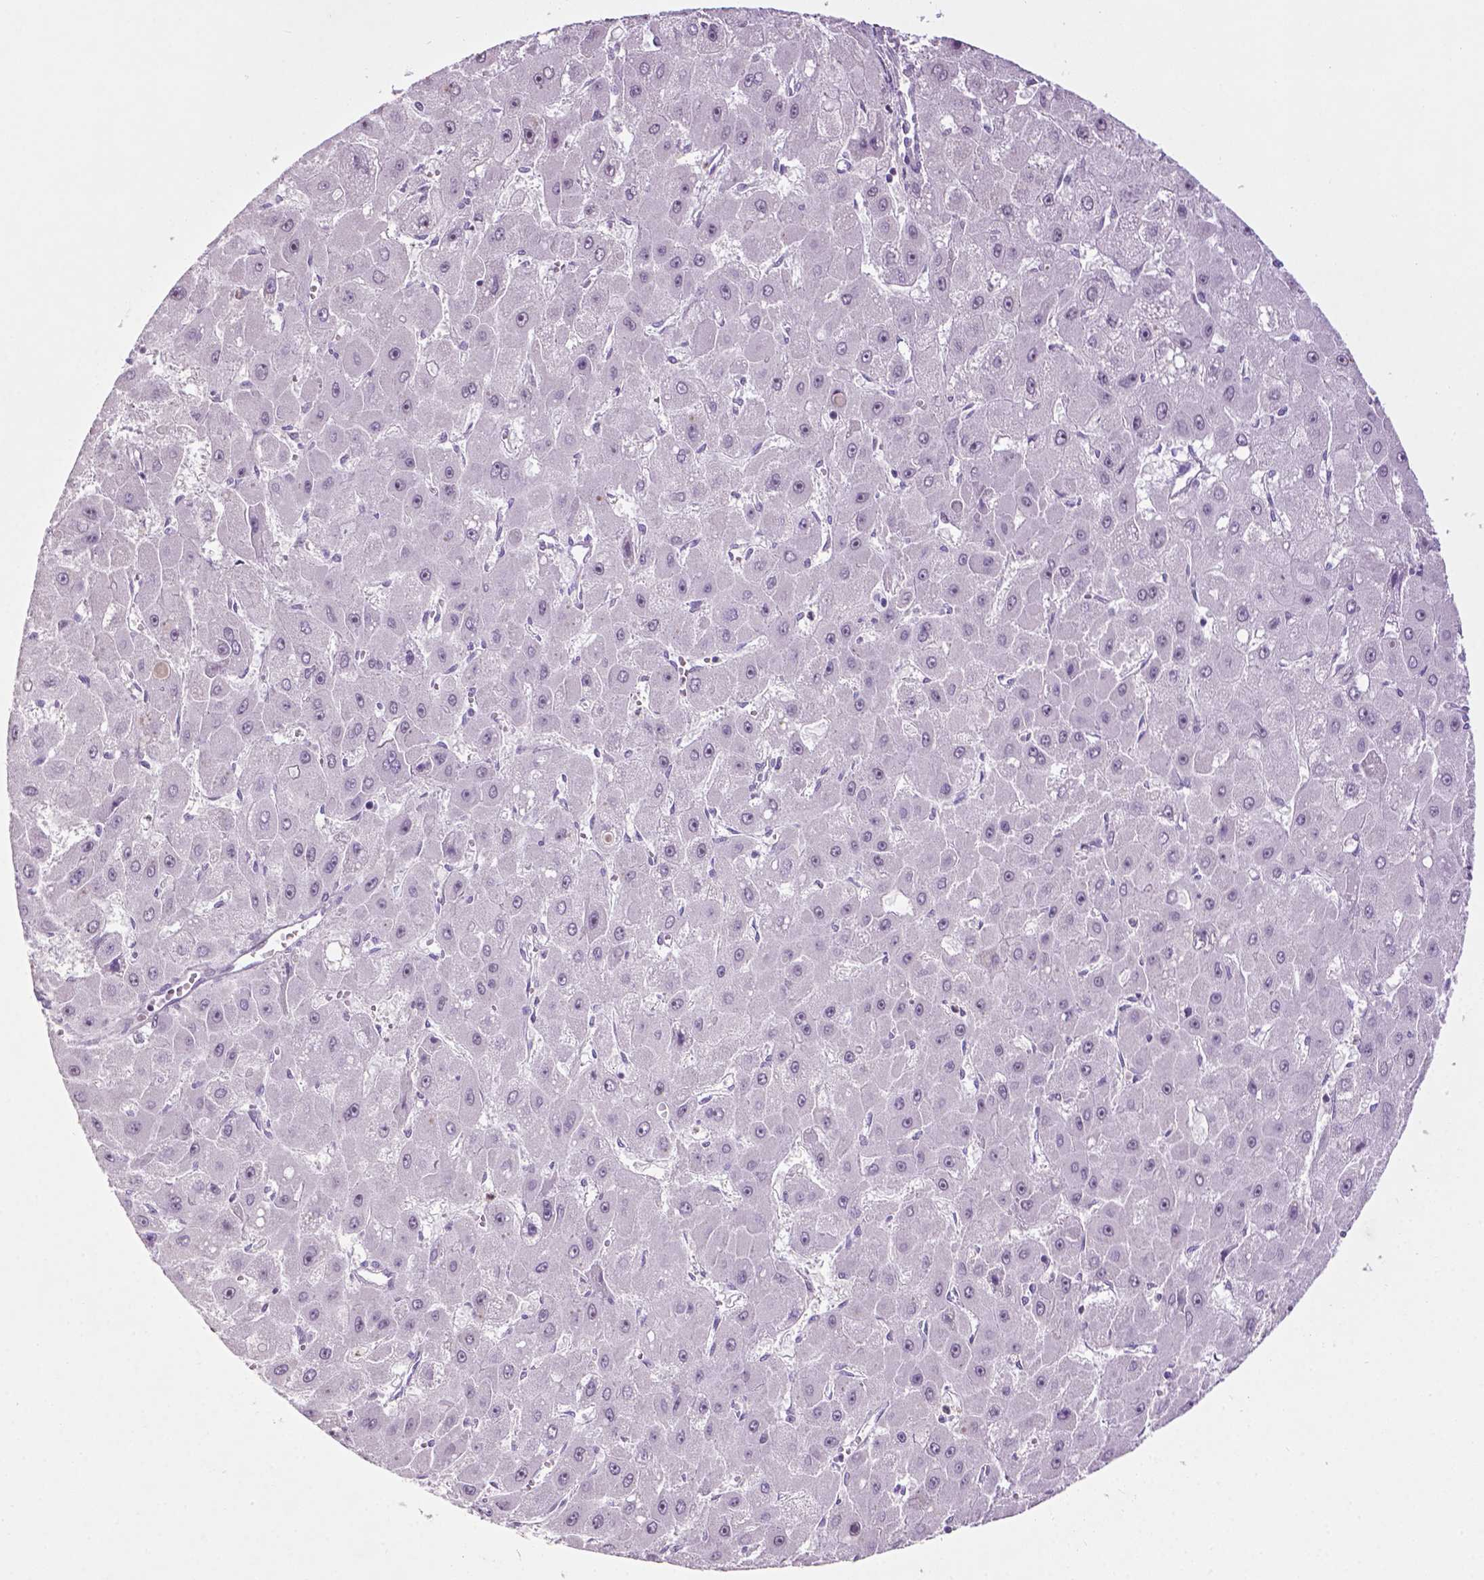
{"staining": {"intensity": "negative", "quantity": "none", "location": "none"}, "tissue": "liver cancer", "cell_type": "Tumor cells", "image_type": "cancer", "snomed": [{"axis": "morphology", "description": "Carcinoma, Hepatocellular, NOS"}, {"axis": "topography", "description": "Liver"}], "caption": "Tumor cells show no significant positivity in liver hepatocellular carcinoma.", "gene": "NTNG2", "patient": {"sex": "female", "age": 25}}